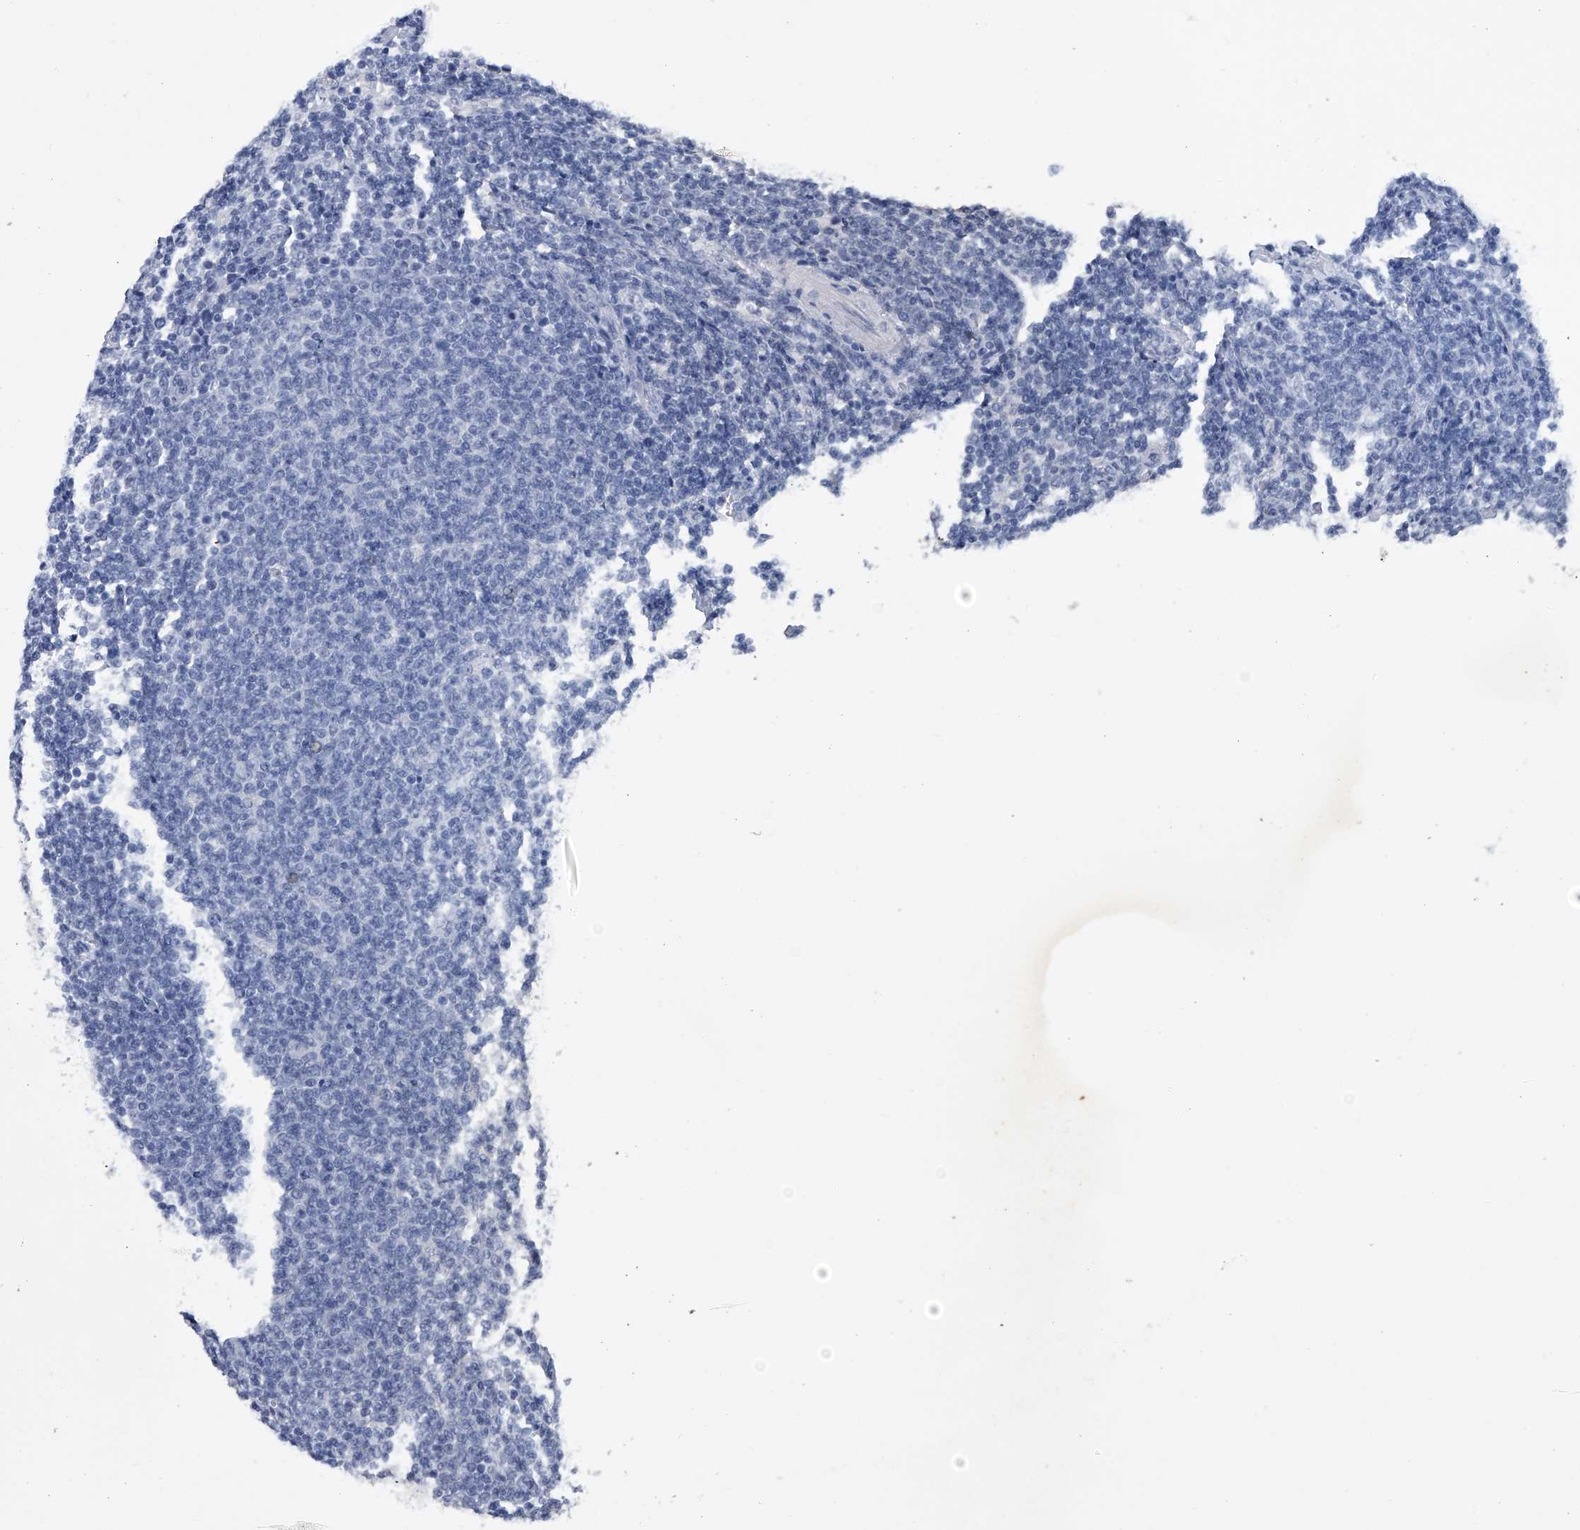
{"staining": {"intensity": "negative", "quantity": "none", "location": "none"}, "tissue": "lymphoma", "cell_type": "Tumor cells", "image_type": "cancer", "snomed": [{"axis": "morphology", "description": "Malignant lymphoma, non-Hodgkin's type, Low grade"}, {"axis": "topography", "description": "Lymph node"}], "caption": "IHC image of lymphoma stained for a protein (brown), which displays no staining in tumor cells. The staining is performed using DAB (3,3'-diaminobenzidine) brown chromogen with nuclei counter-stained in using hematoxylin.", "gene": "OAT", "patient": {"sex": "male", "age": 66}}